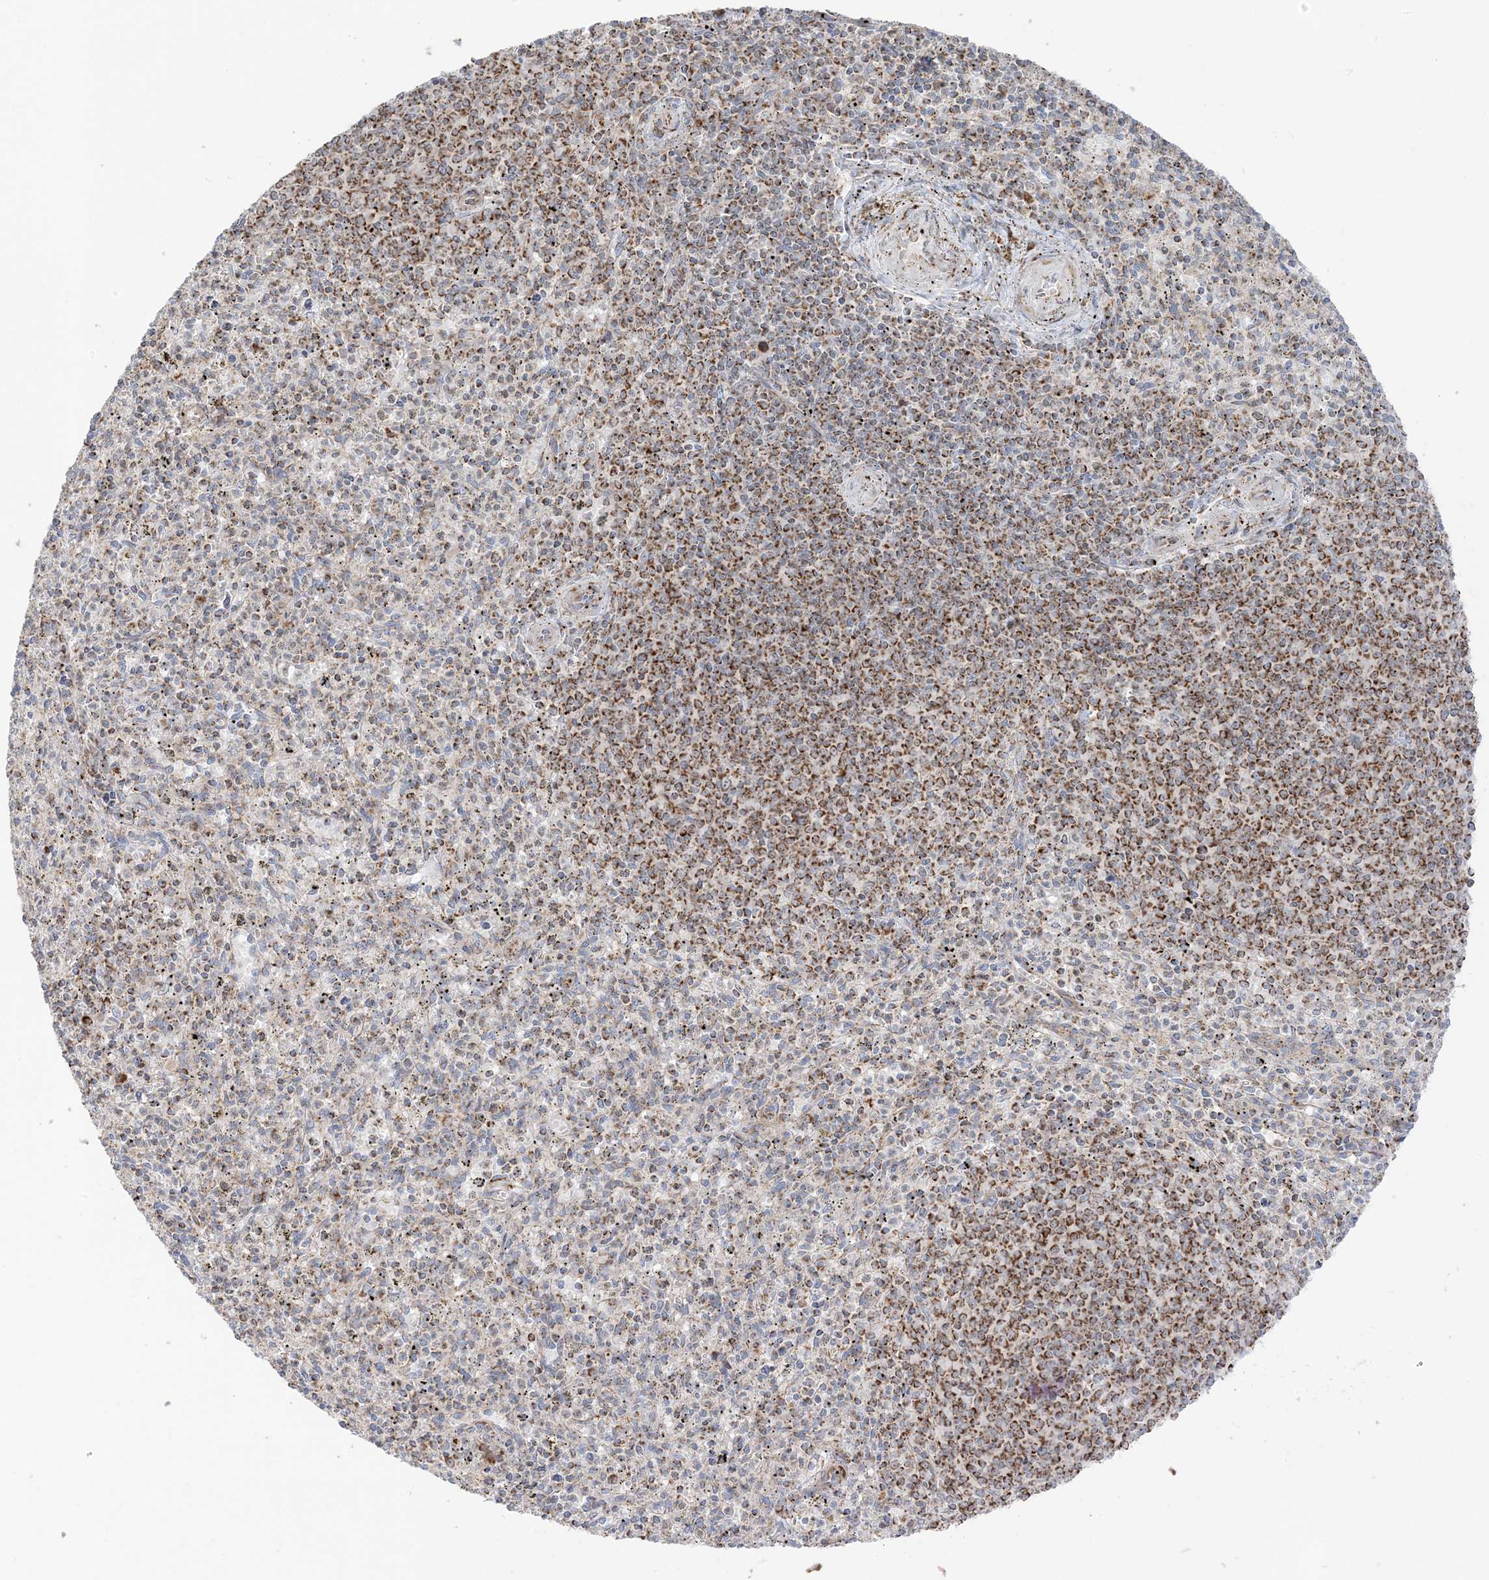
{"staining": {"intensity": "moderate", "quantity": "25%-75%", "location": "cytoplasmic/membranous"}, "tissue": "spleen", "cell_type": "Cells in red pulp", "image_type": "normal", "snomed": [{"axis": "morphology", "description": "Normal tissue, NOS"}, {"axis": "topography", "description": "Spleen"}], "caption": "This photomicrograph displays IHC staining of normal human spleen, with medium moderate cytoplasmic/membranous expression in about 25%-75% of cells in red pulp.", "gene": "SLC25A12", "patient": {"sex": "male", "age": 72}}